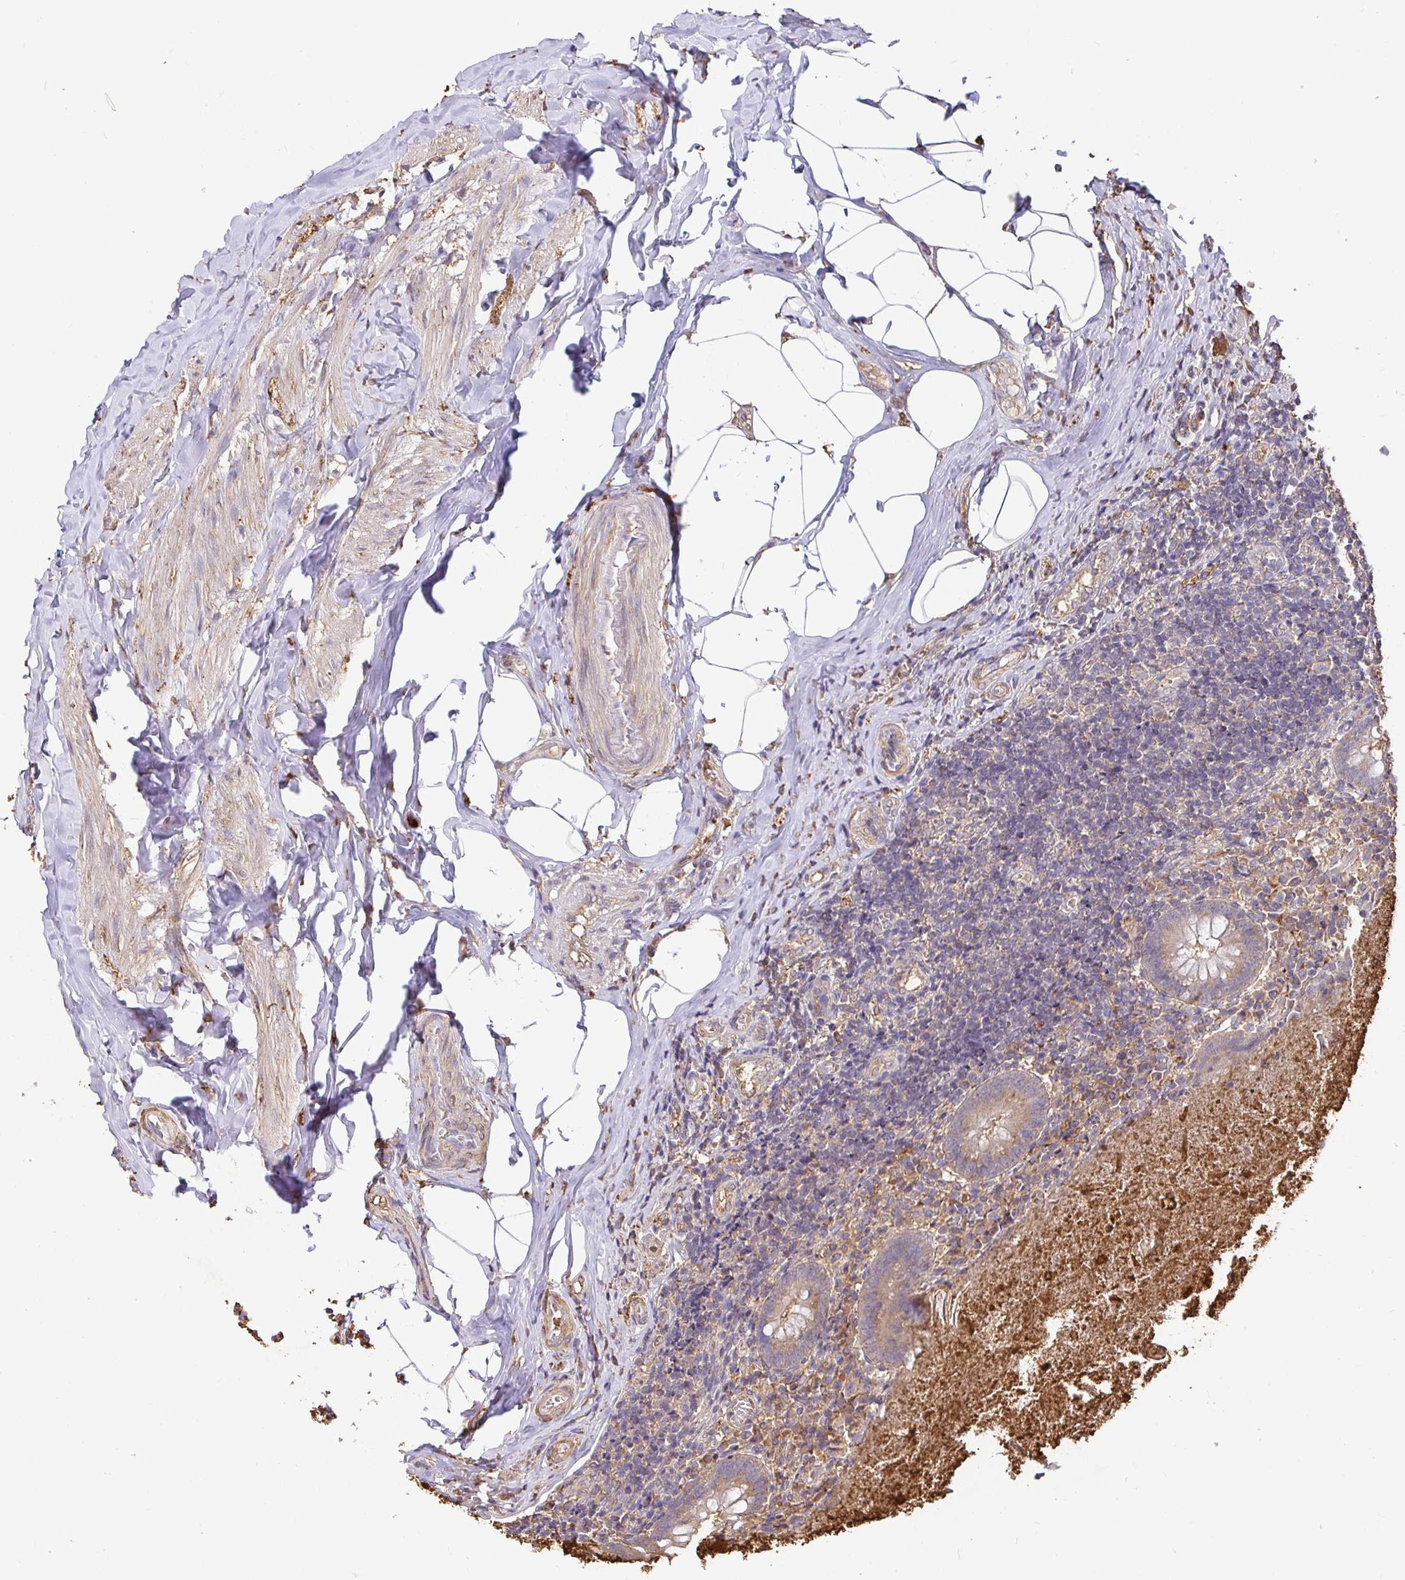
{"staining": {"intensity": "weak", "quantity": "25%-75%", "location": "cytoplasmic/membranous"}, "tissue": "appendix", "cell_type": "Glandular cells", "image_type": "normal", "snomed": [{"axis": "morphology", "description": "Normal tissue, NOS"}, {"axis": "topography", "description": "Appendix"}], "caption": "A high-resolution micrograph shows immunohistochemistry staining of benign appendix, which exhibits weak cytoplasmic/membranous staining in approximately 25%-75% of glandular cells. The staining is performed using DAB brown chromogen to label protein expression. The nuclei are counter-stained blue using hematoxylin.", "gene": "MAPK8IP3", "patient": {"sex": "female", "age": 17}}